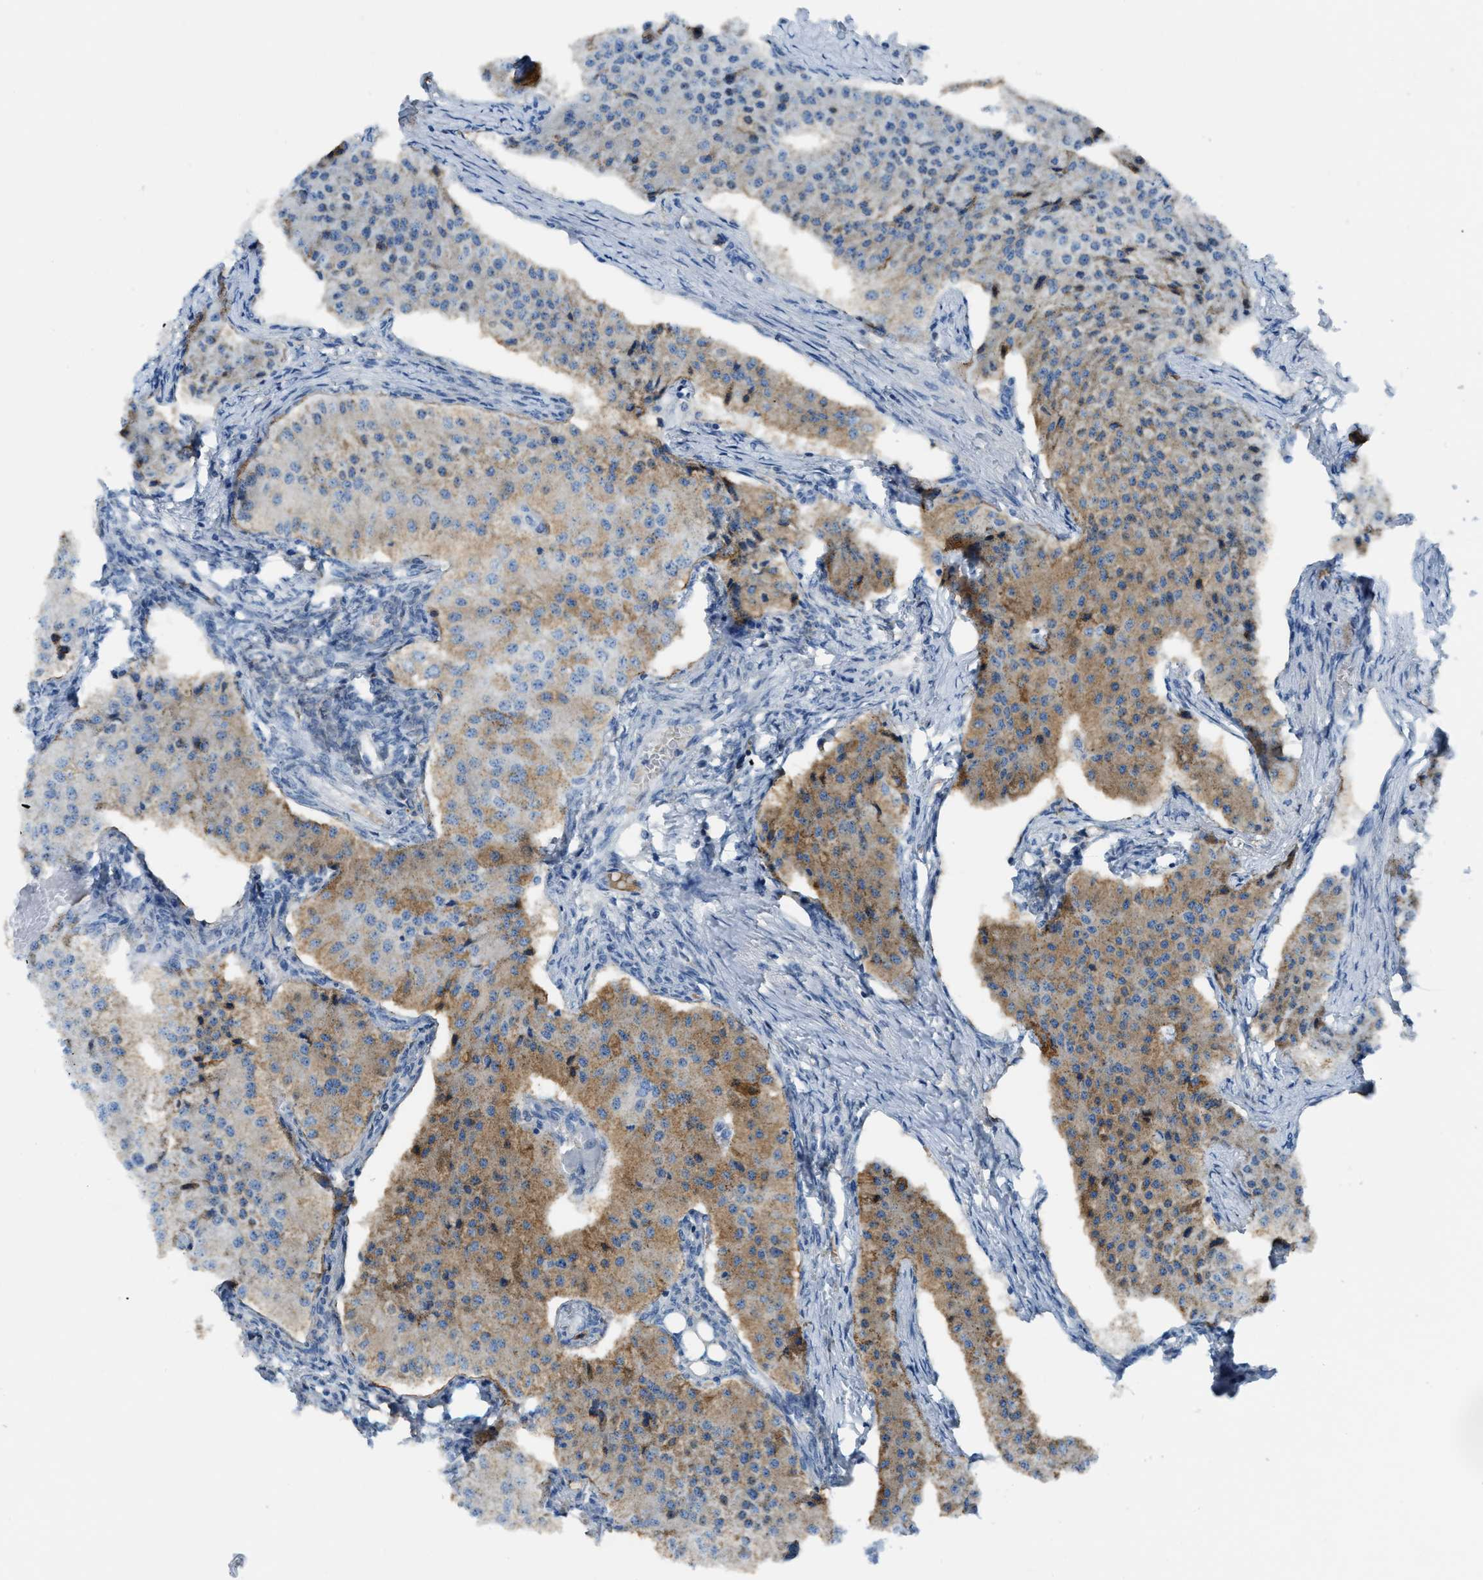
{"staining": {"intensity": "moderate", "quantity": ">75%", "location": "cytoplasmic/membranous"}, "tissue": "carcinoid", "cell_type": "Tumor cells", "image_type": "cancer", "snomed": [{"axis": "morphology", "description": "Carcinoid, malignant, NOS"}, {"axis": "topography", "description": "Colon"}], "caption": "A micrograph showing moderate cytoplasmic/membranous expression in approximately >75% of tumor cells in malignant carcinoid, as visualized by brown immunohistochemical staining.", "gene": "ASZ1", "patient": {"sex": "female", "age": 52}}